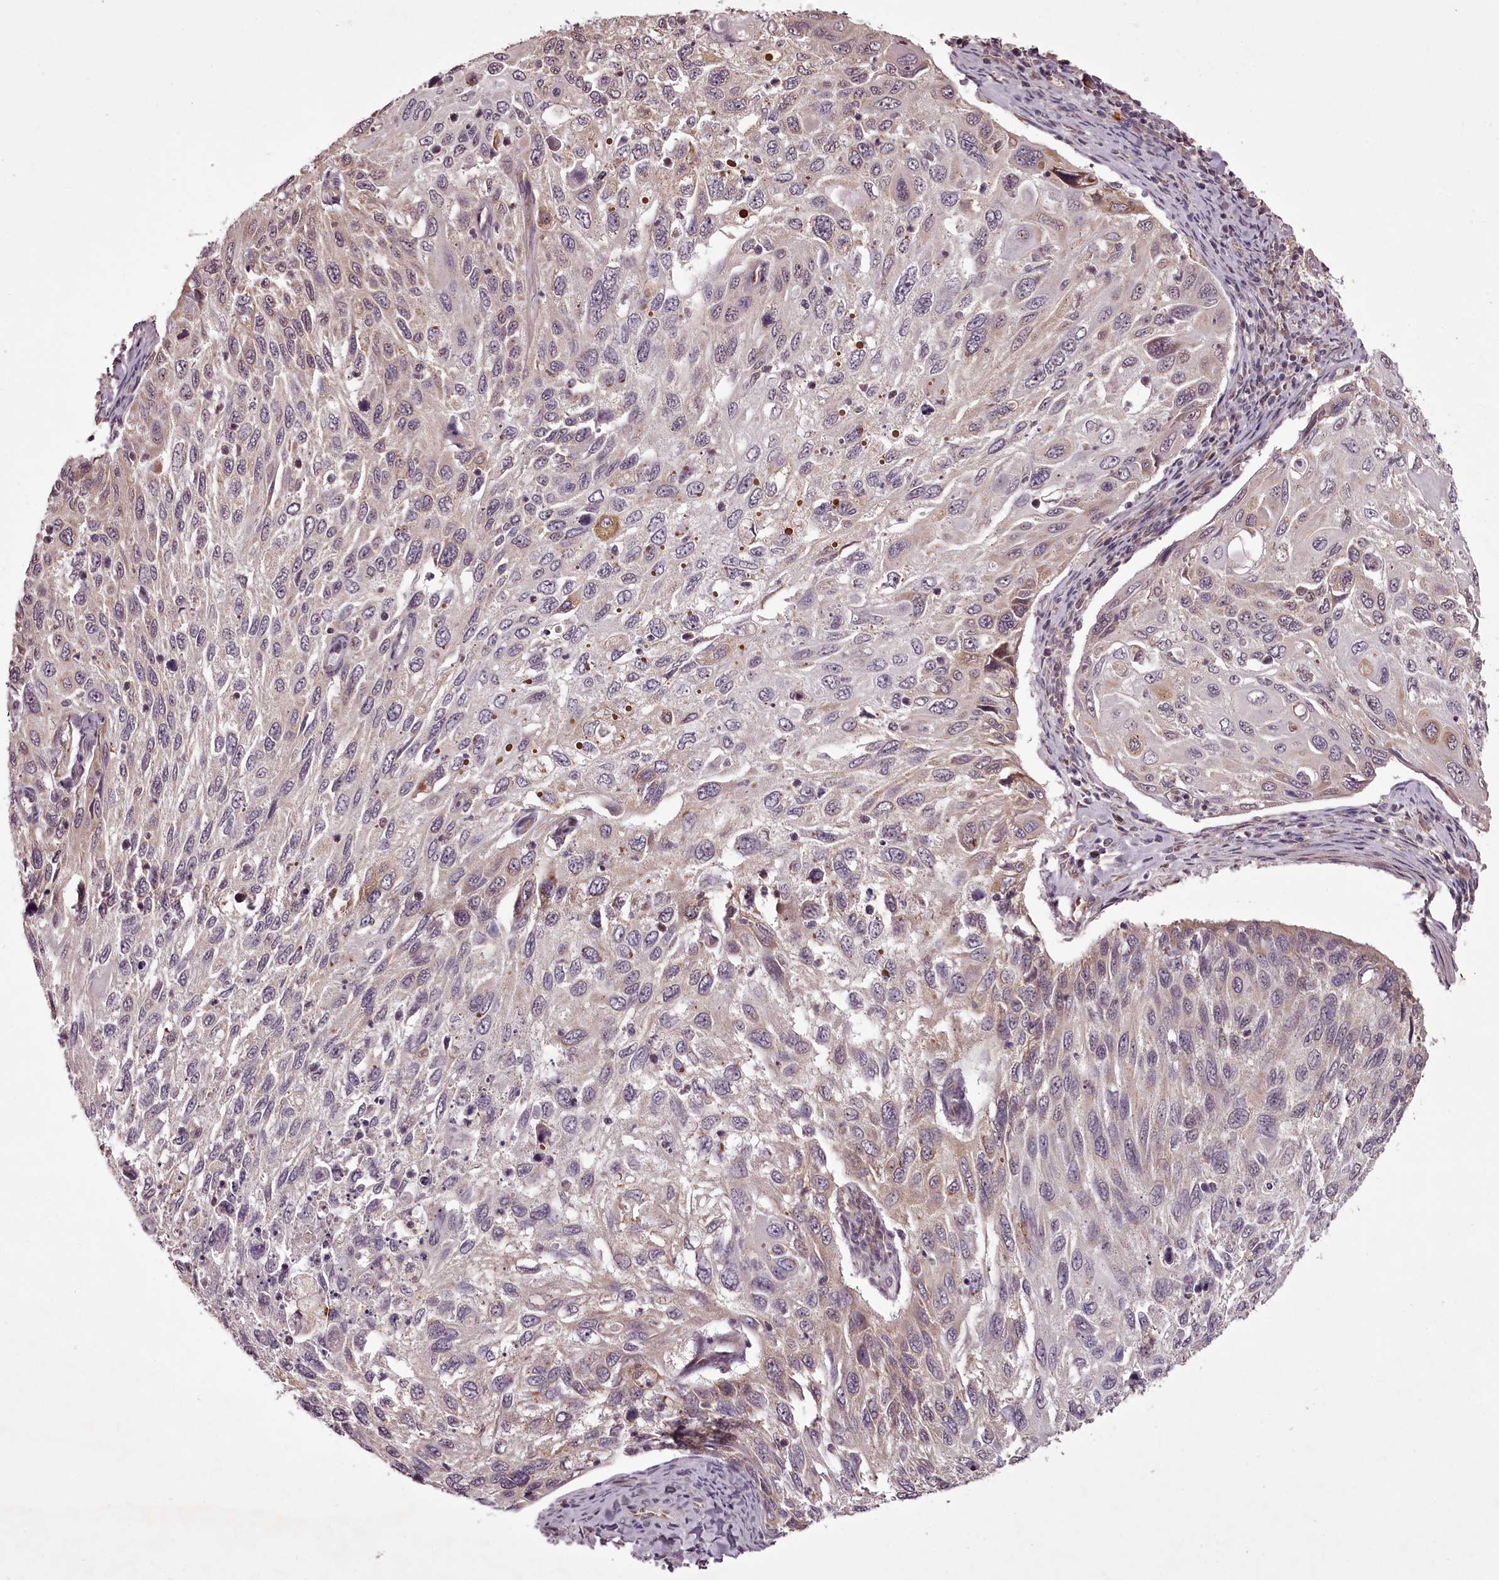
{"staining": {"intensity": "weak", "quantity": "<25%", "location": "cytoplasmic/membranous"}, "tissue": "cervical cancer", "cell_type": "Tumor cells", "image_type": "cancer", "snomed": [{"axis": "morphology", "description": "Squamous cell carcinoma, NOS"}, {"axis": "topography", "description": "Cervix"}], "caption": "Tumor cells are negative for brown protein staining in squamous cell carcinoma (cervical). (DAB immunohistochemistry with hematoxylin counter stain).", "gene": "CCDC92", "patient": {"sex": "female", "age": 70}}